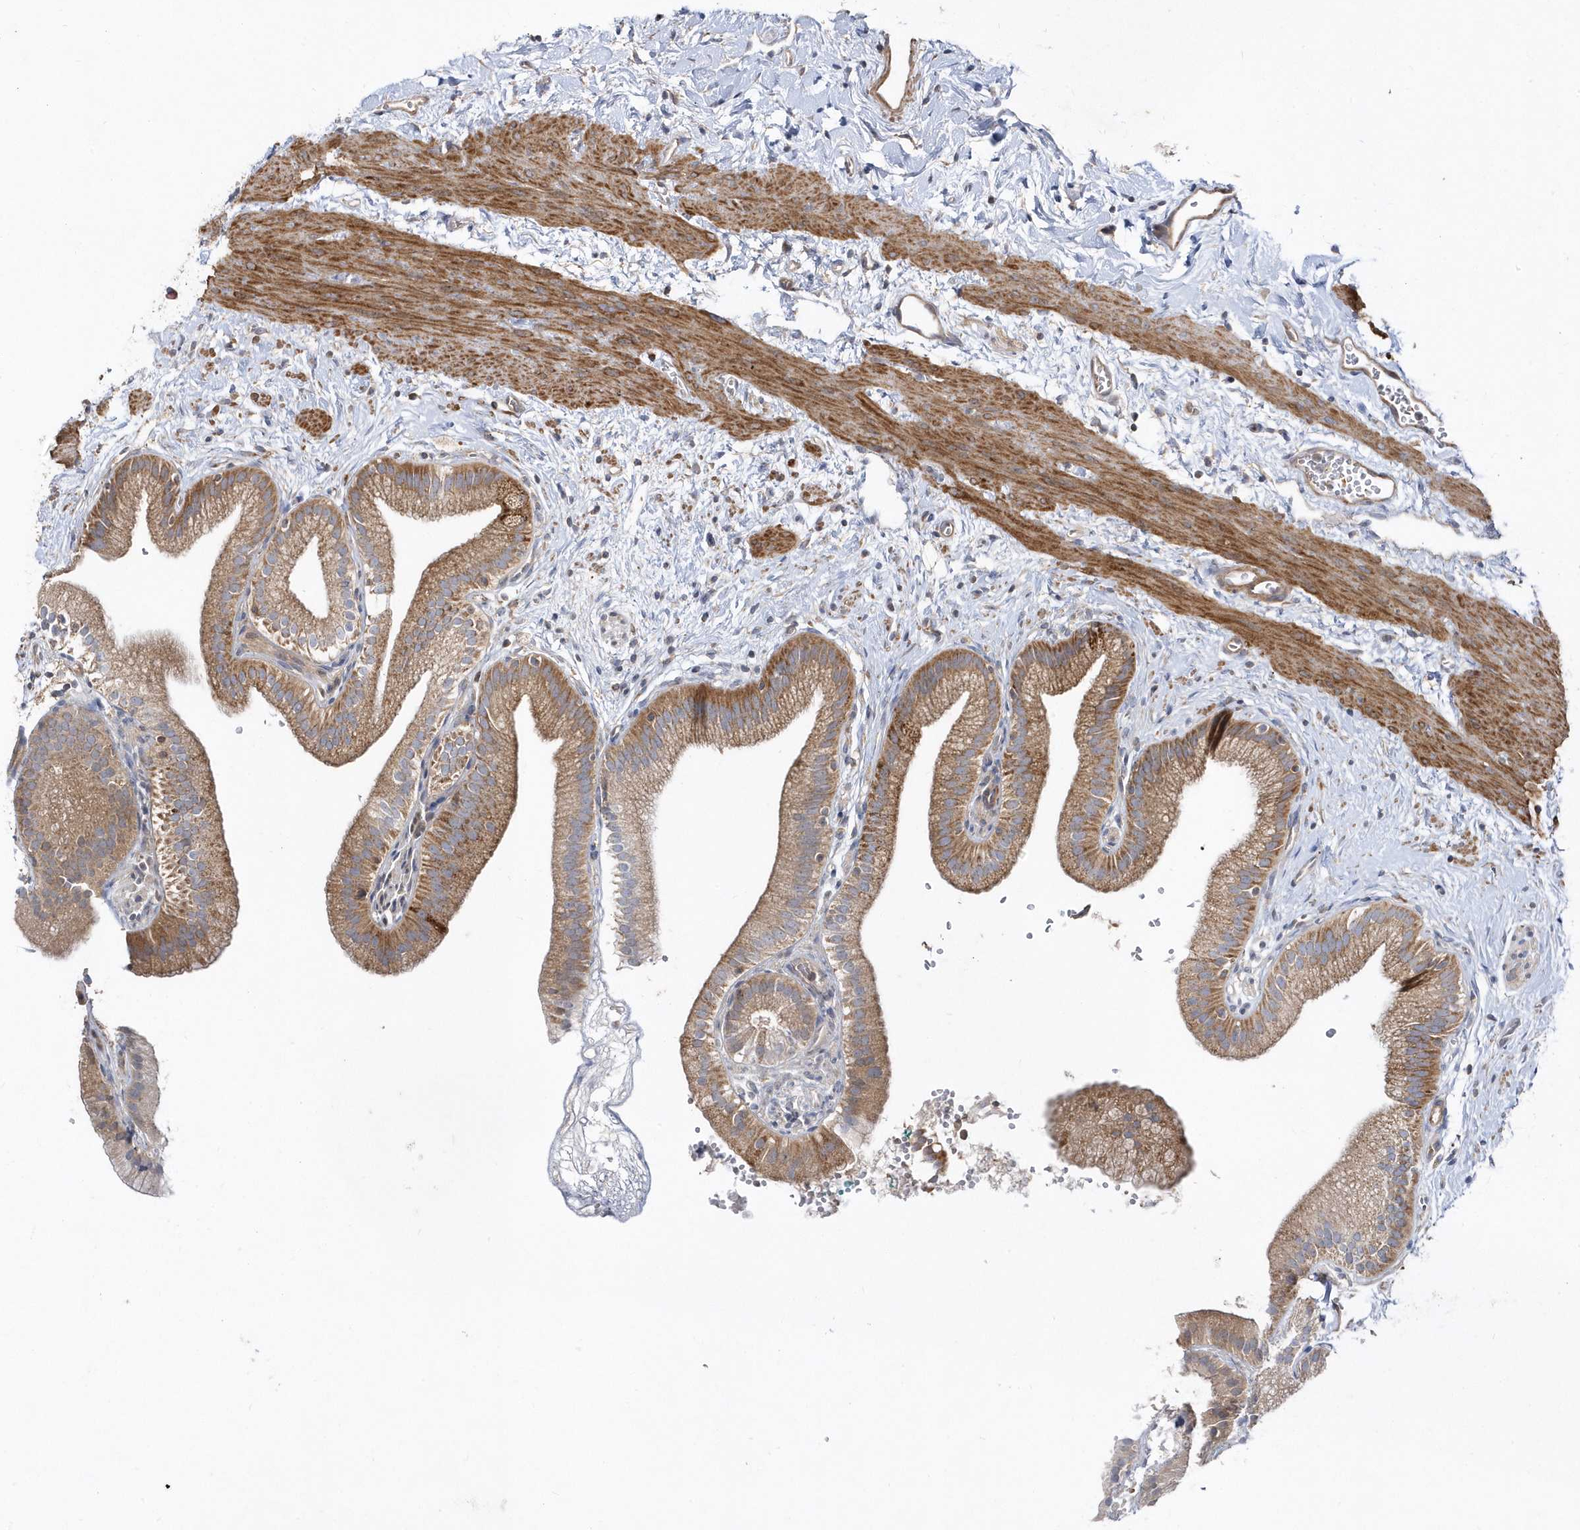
{"staining": {"intensity": "moderate", "quantity": ">75%", "location": "cytoplasmic/membranous"}, "tissue": "gallbladder", "cell_type": "Glandular cells", "image_type": "normal", "snomed": [{"axis": "morphology", "description": "Normal tissue, NOS"}, {"axis": "topography", "description": "Gallbladder"}], "caption": "Immunohistochemistry (IHC) of unremarkable gallbladder reveals medium levels of moderate cytoplasmic/membranous expression in about >75% of glandular cells.", "gene": "LEXM", "patient": {"sex": "male", "age": 55}}